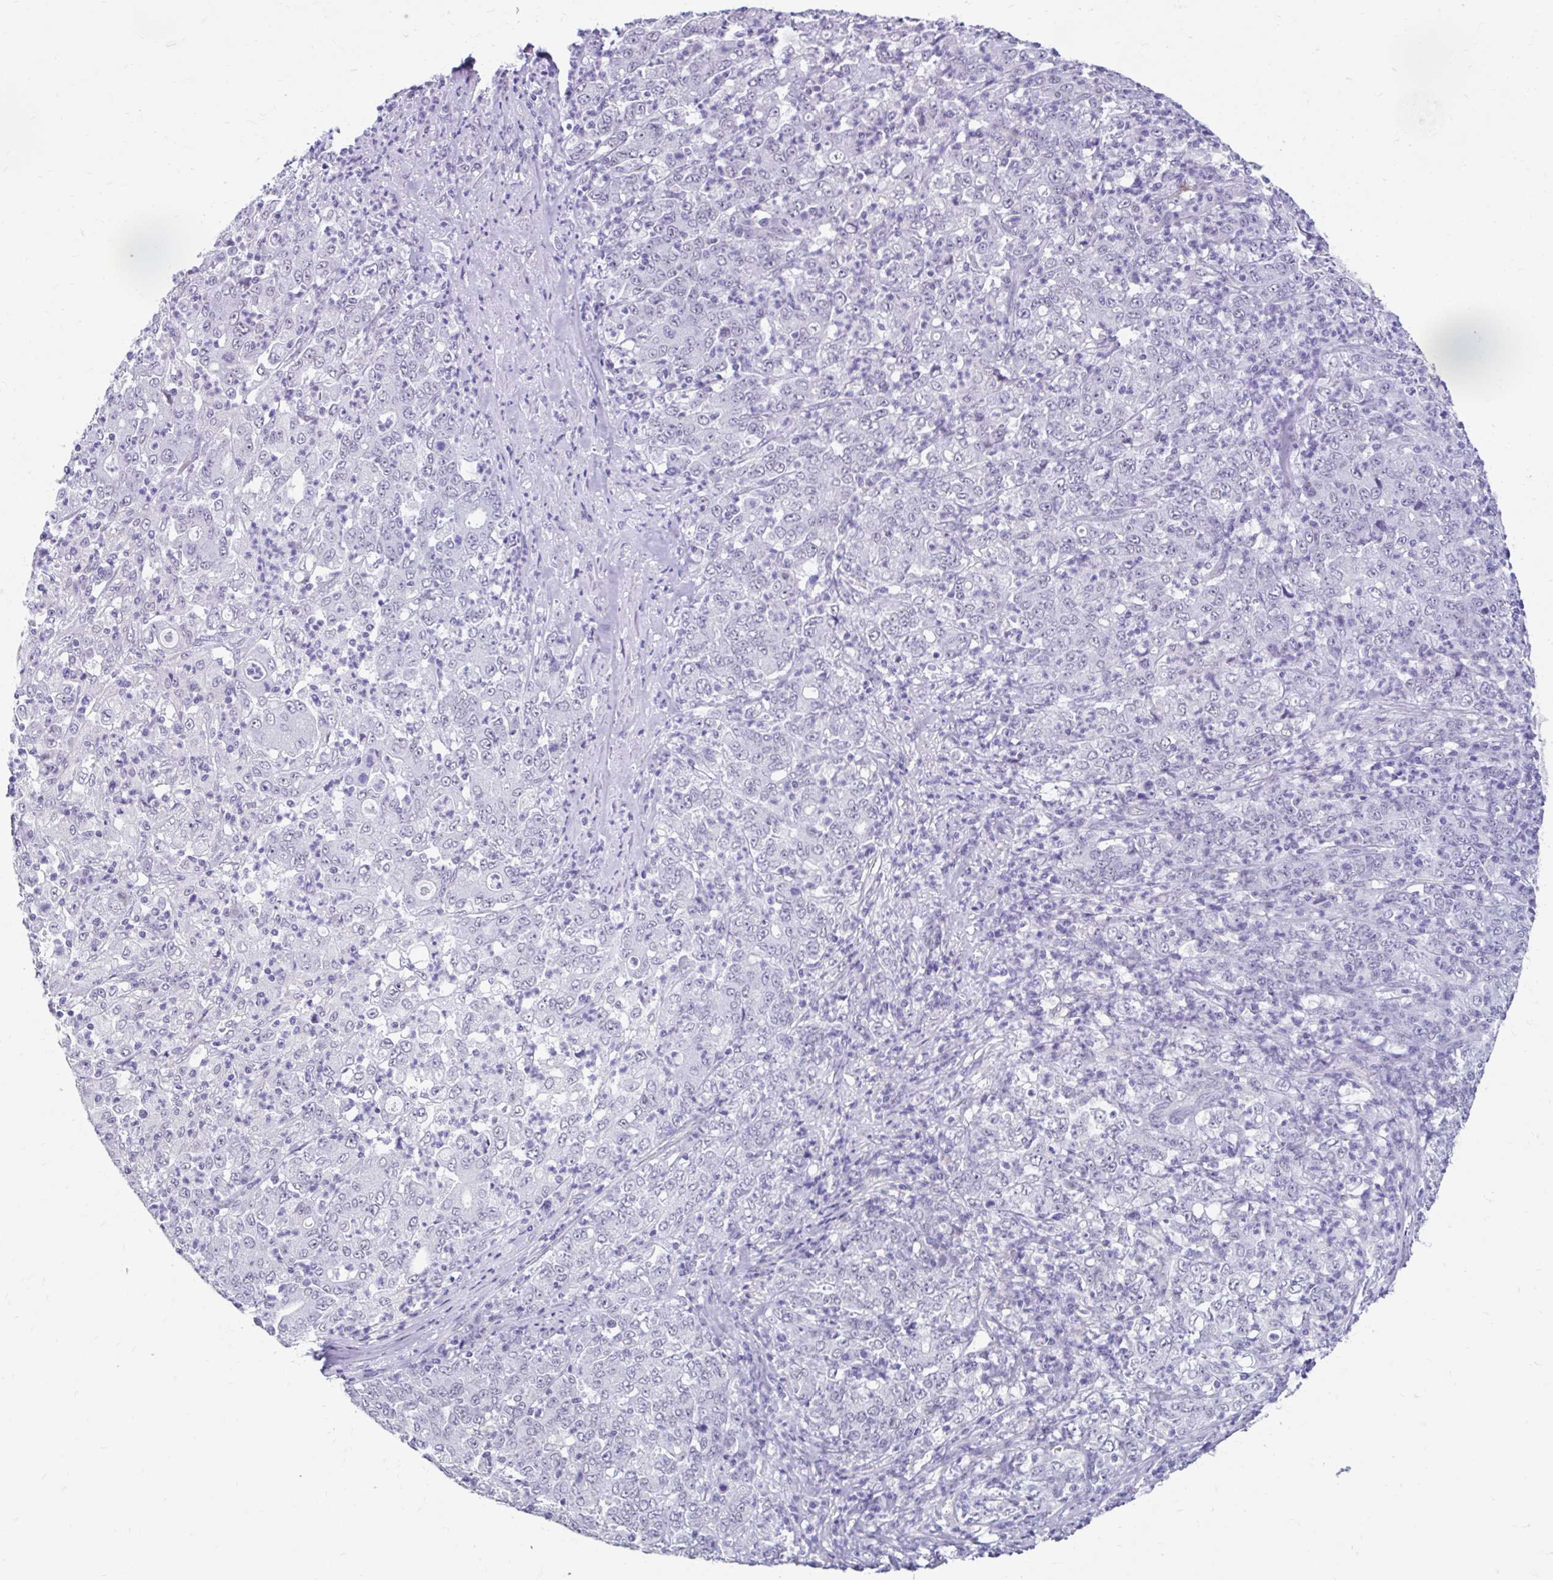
{"staining": {"intensity": "negative", "quantity": "none", "location": "none"}, "tissue": "stomach cancer", "cell_type": "Tumor cells", "image_type": "cancer", "snomed": [{"axis": "morphology", "description": "Adenocarcinoma, NOS"}, {"axis": "topography", "description": "Stomach, lower"}], "caption": "Tumor cells show no significant protein staining in adenocarcinoma (stomach). The staining is performed using DAB brown chromogen with nuclei counter-stained in using hematoxylin.", "gene": "DCAF17", "patient": {"sex": "female", "age": 71}}